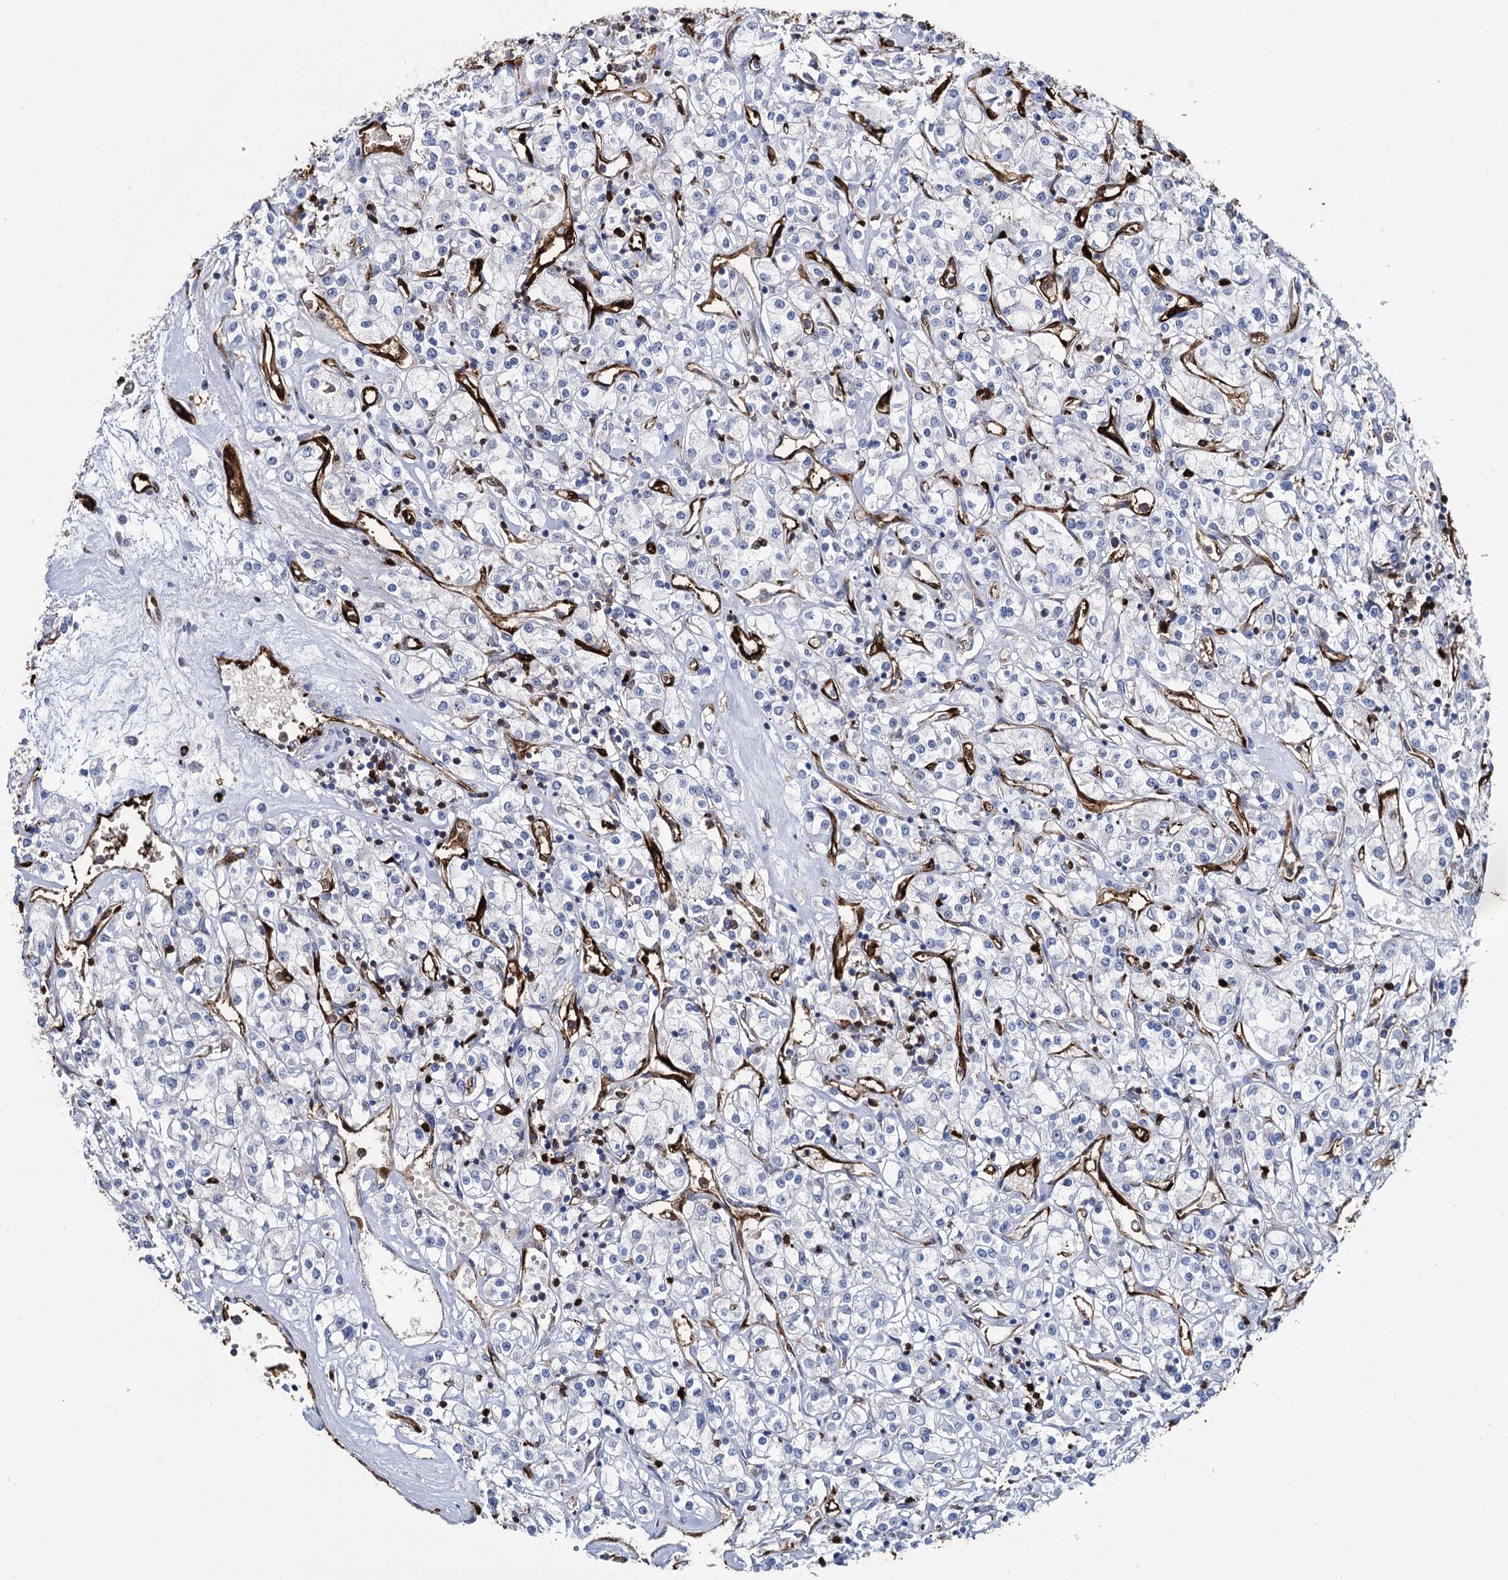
{"staining": {"intensity": "negative", "quantity": "none", "location": "none"}, "tissue": "renal cancer", "cell_type": "Tumor cells", "image_type": "cancer", "snomed": [{"axis": "morphology", "description": "Adenocarcinoma, NOS"}, {"axis": "topography", "description": "Kidney"}], "caption": "An image of renal cancer (adenocarcinoma) stained for a protein exhibits no brown staining in tumor cells.", "gene": "FABP5", "patient": {"sex": "female", "age": 59}}